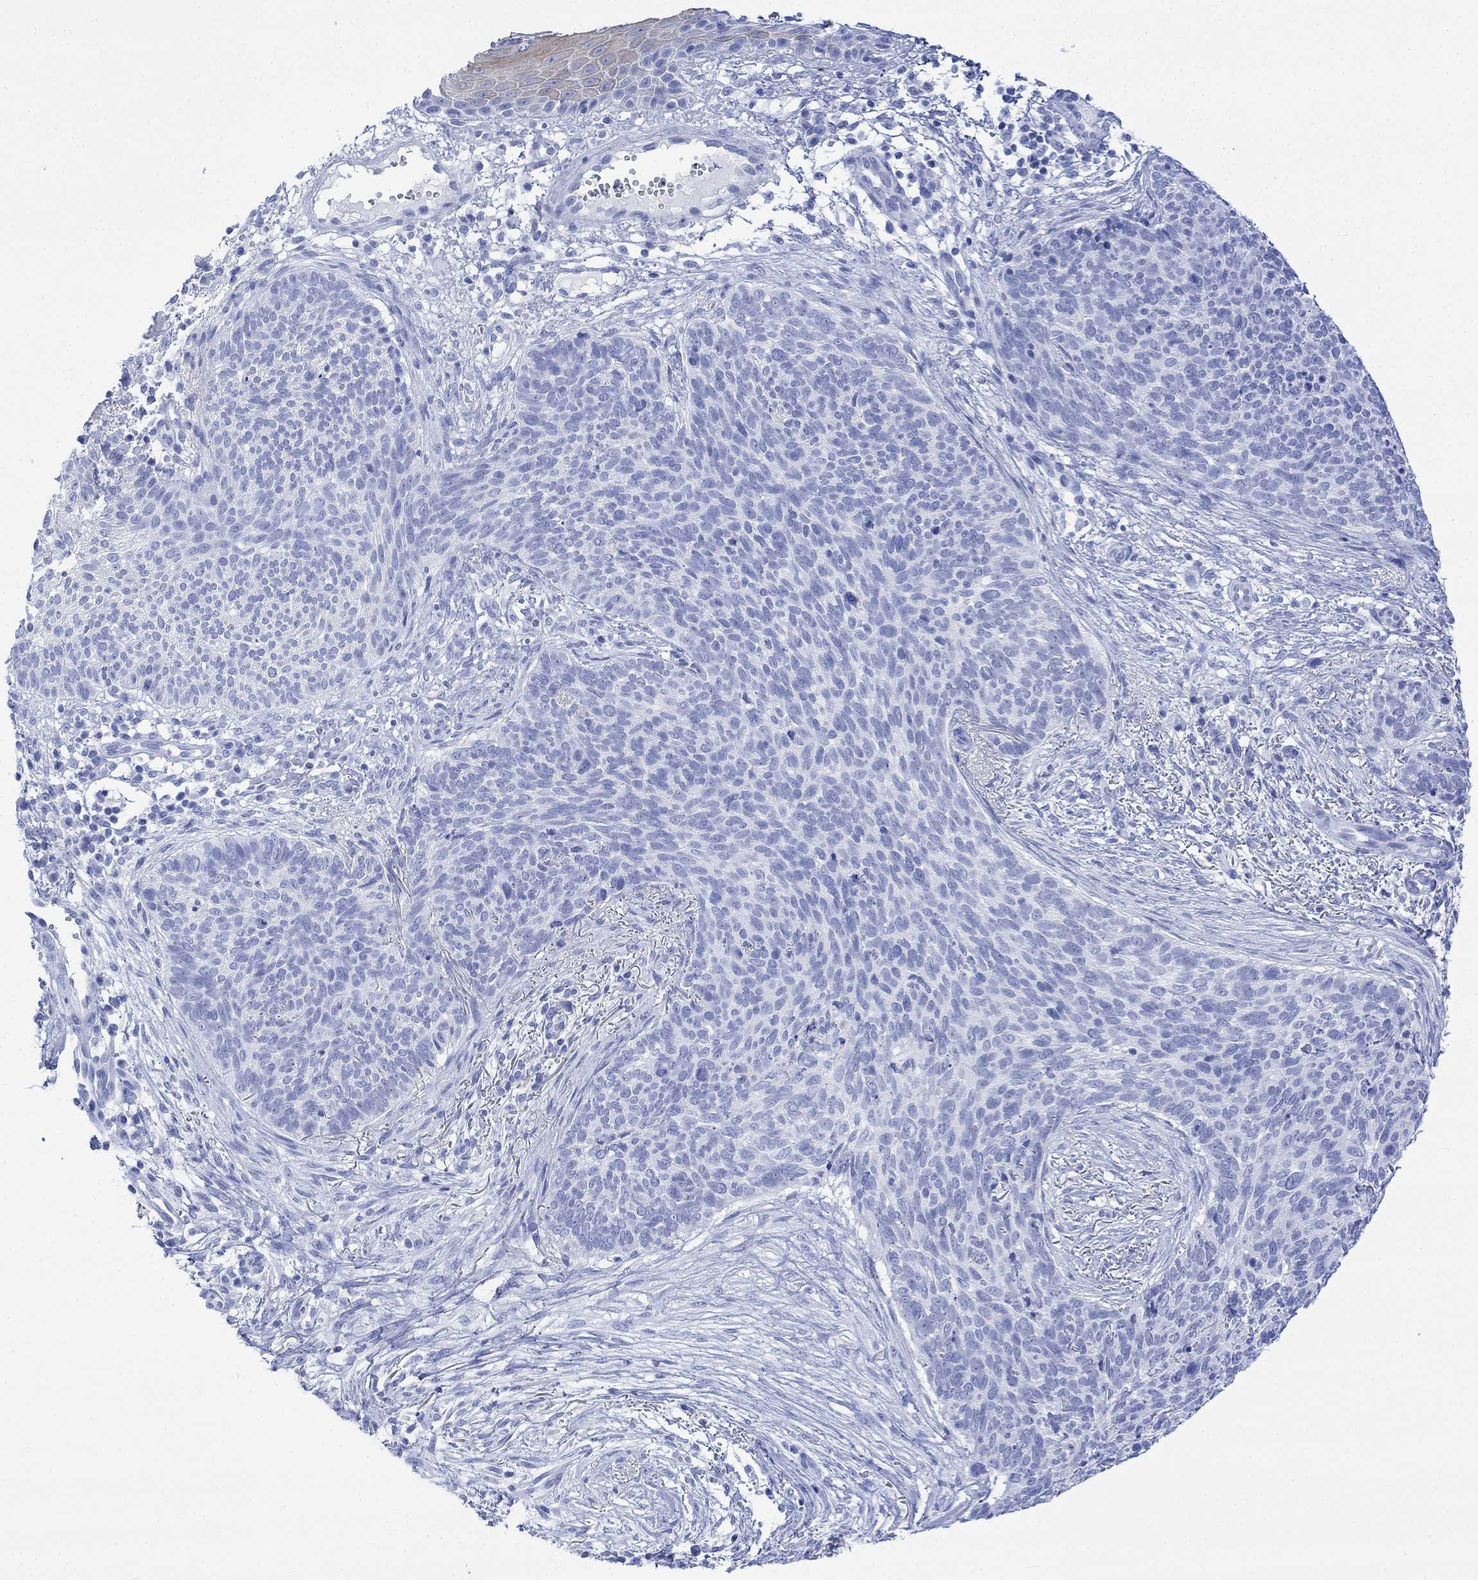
{"staining": {"intensity": "negative", "quantity": "none", "location": "none"}, "tissue": "skin cancer", "cell_type": "Tumor cells", "image_type": "cancer", "snomed": [{"axis": "morphology", "description": "Basal cell carcinoma"}, {"axis": "topography", "description": "Skin"}], "caption": "Immunohistochemistry (IHC) of skin basal cell carcinoma exhibits no staining in tumor cells. (DAB immunohistochemistry (IHC) visualized using brightfield microscopy, high magnification).", "gene": "CELF4", "patient": {"sex": "male", "age": 64}}